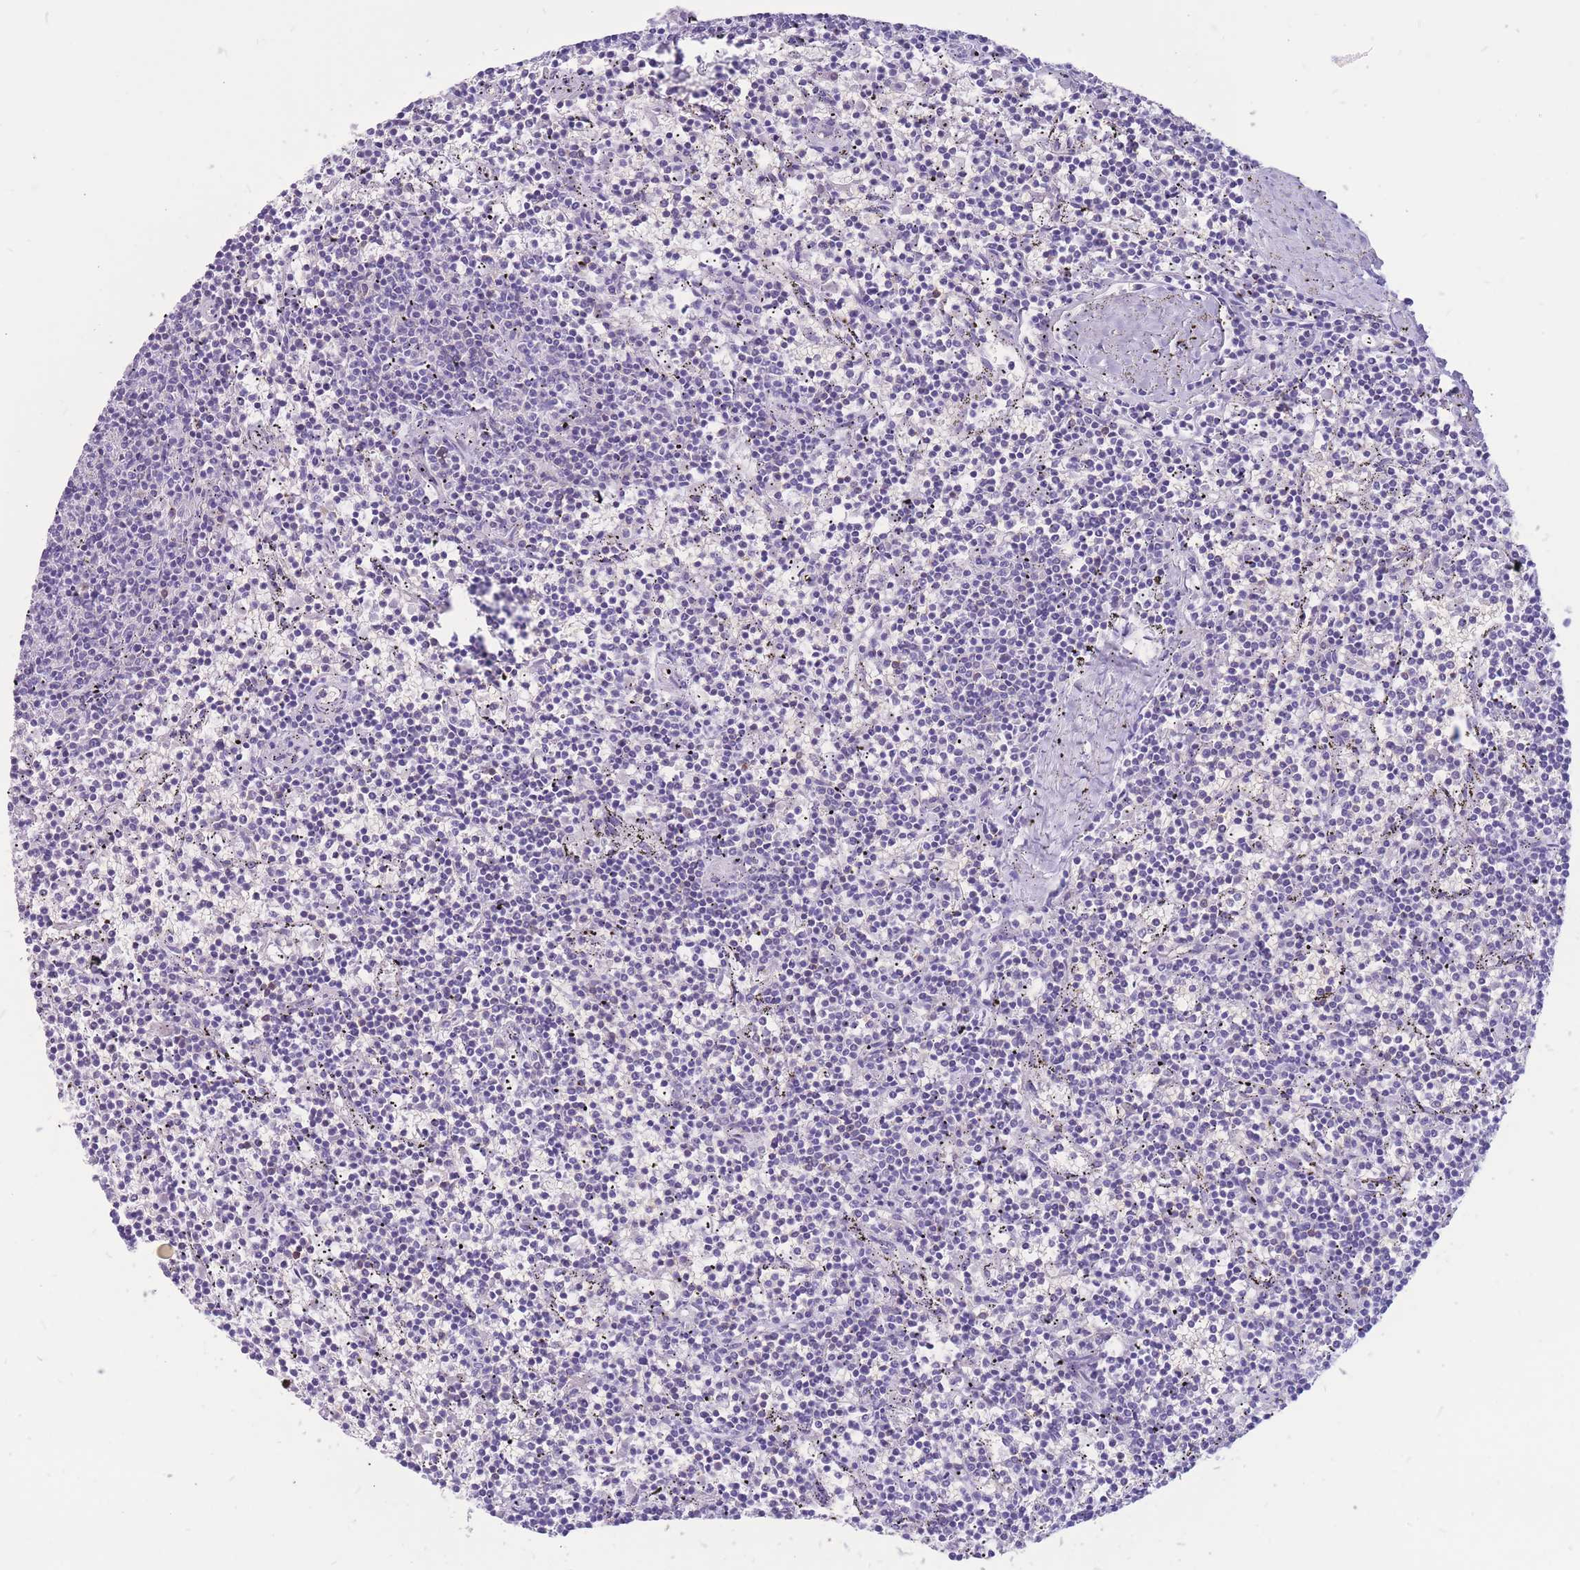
{"staining": {"intensity": "negative", "quantity": "none", "location": "none"}, "tissue": "lymphoma", "cell_type": "Tumor cells", "image_type": "cancer", "snomed": [{"axis": "morphology", "description": "Malignant lymphoma, non-Hodgkin's type, Low grade"}, {"axis": "topography", "description": "Spleen"}], "caption": "Tumor cells are negative for protein expression in human lymphoma. (DAB (3,3'-diaminobenzidine) immunohistochemistry (IHC) visualized using brightfield microscopy, high magnification).", "gene": "ADD2", "patient": {"sex": "female", "age": 50}}